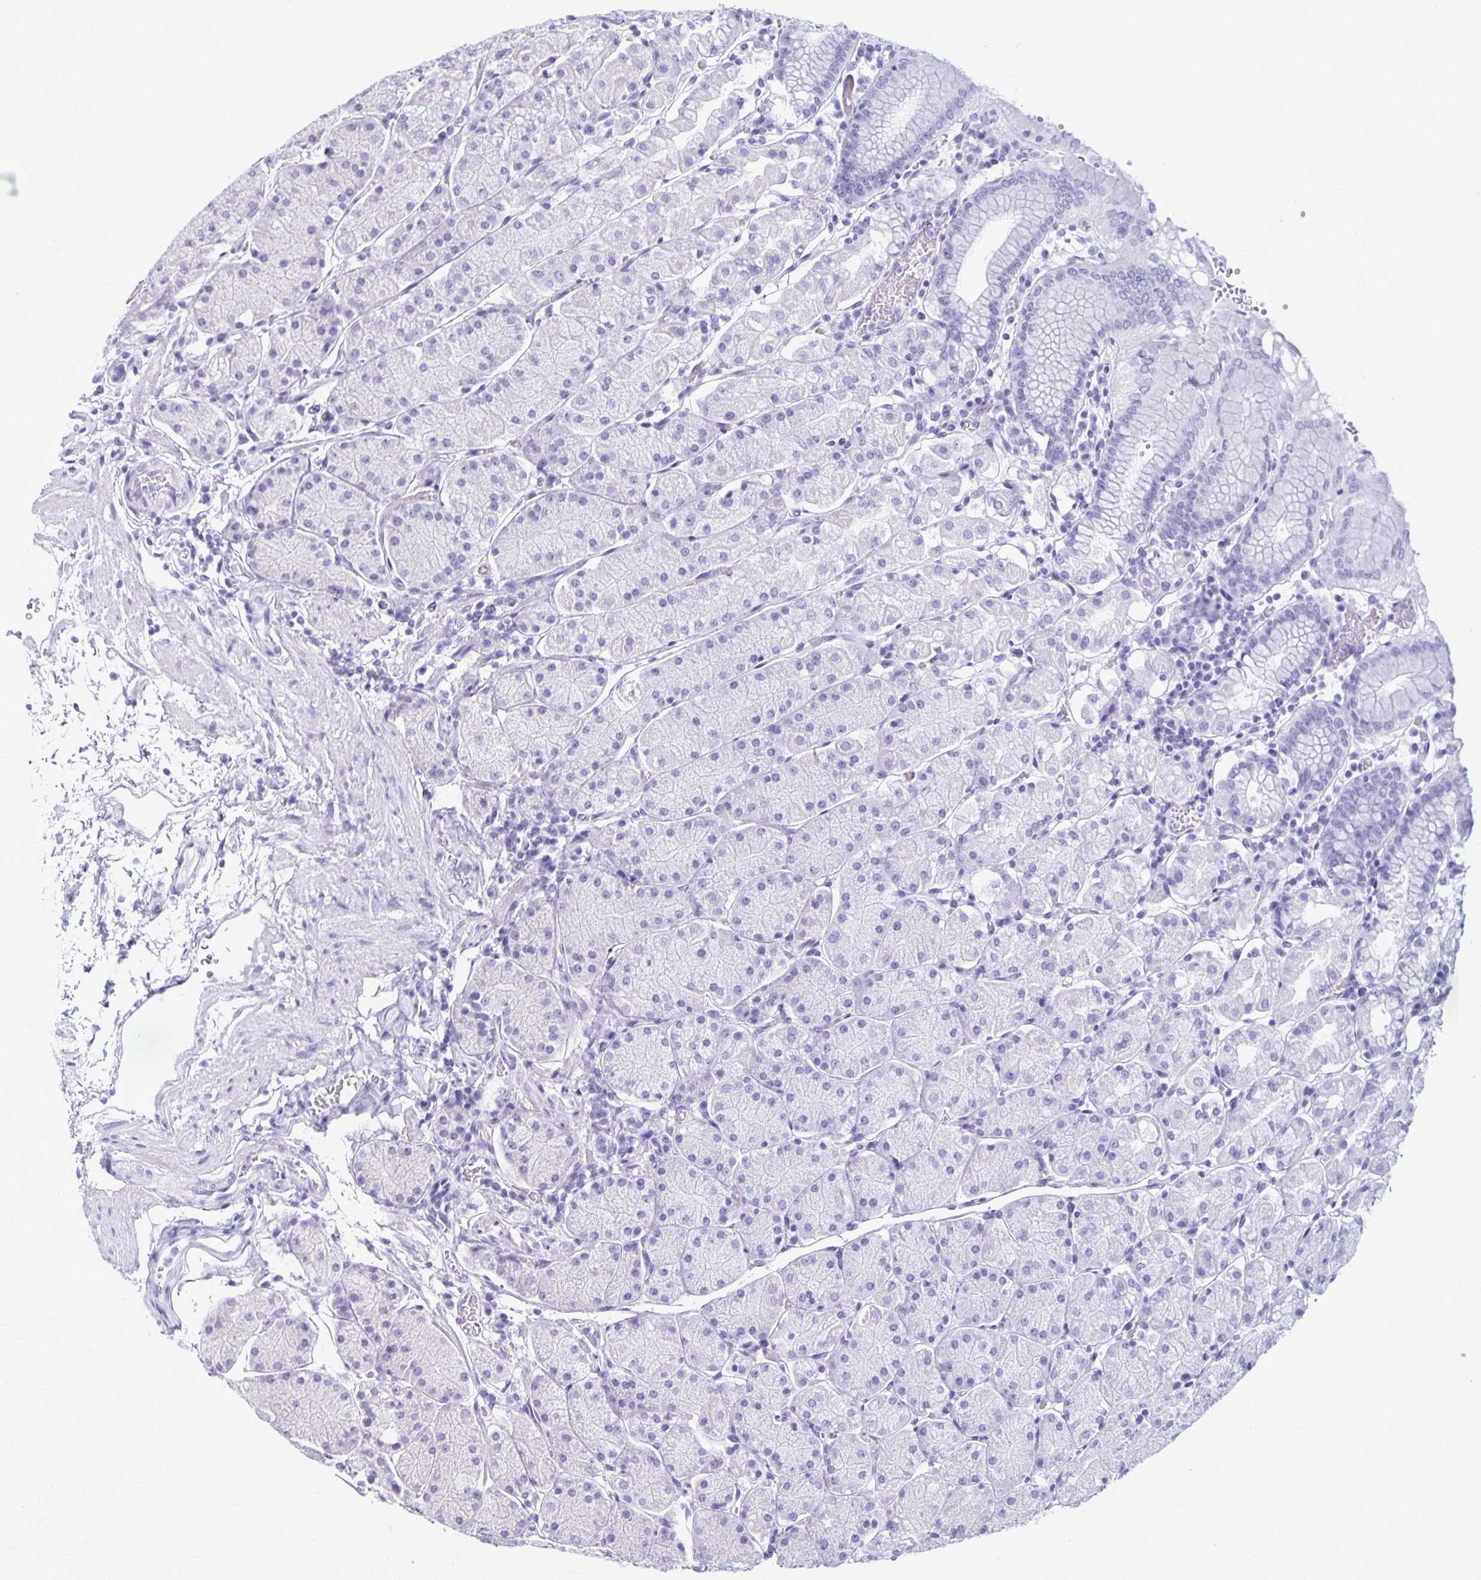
{"staining": {"intensity": "negative", "quantity": "none", "location": "none"}, "tissue": "stomach", "cell_type": "Glandular cells", "image_type": "normal", "snomed": [{"axis": "morphology", "description": "Normal tissue, NOS"}, {"axis": "topography", "description": "Stomach, upper"}, {"axis": "topography", "description": "Stomach"}], "caption": "The photomicrograph exhibits no staining of glandular cells in benign stomach.", "gene": "PLXNB3", "patient": {"sex": "male", "age": 76}}